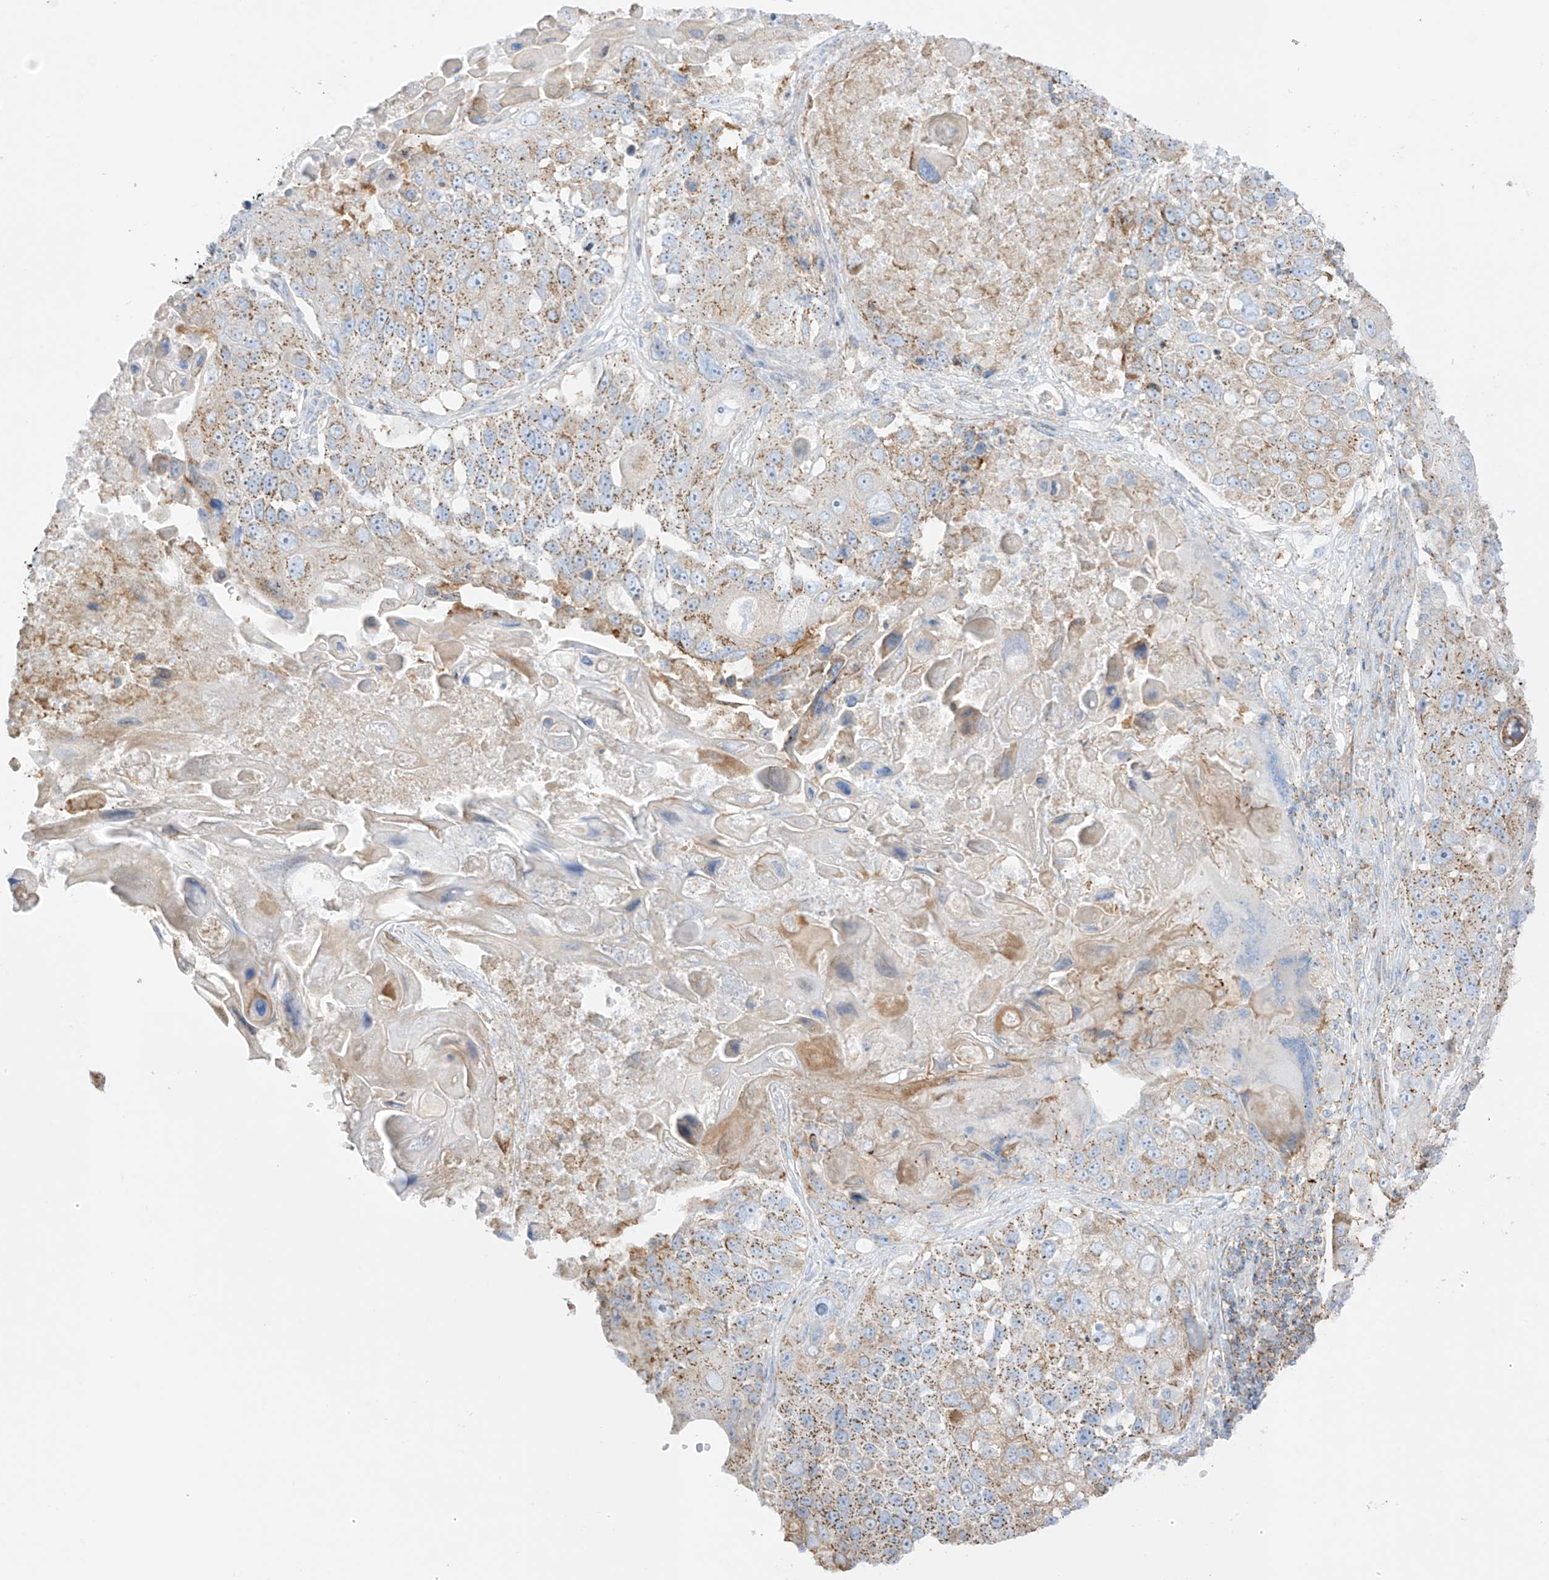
{"staining": {"intensity": "moderate", "quantity": ">75%", "location": "cytoplasmic/membranous"}, "tissue": "lung cancer", "cell_type": "Tumor cells", "image_type": "cancer", "snomed": [{"axis": "morphology", "description": "Squamous cell carcinoma, NOS"}, {"axis": "topography", "description": "Lung"}], "caption": "Immunohistochemical staining of lung cancer (squamous cell carcinoma) shows medium levels of moderate cytoplasmic/membranous protein expression in about >75% of tumor cells. The staining was performed using DAB (3,3'-diaminobenzidine) to visualize the protein expression in brown, while the nuclei were stained in blue with hematoxylin (Magnification: 20x).", "gene": "XKR3", "patient": {"sex": "male", "age": 61}}